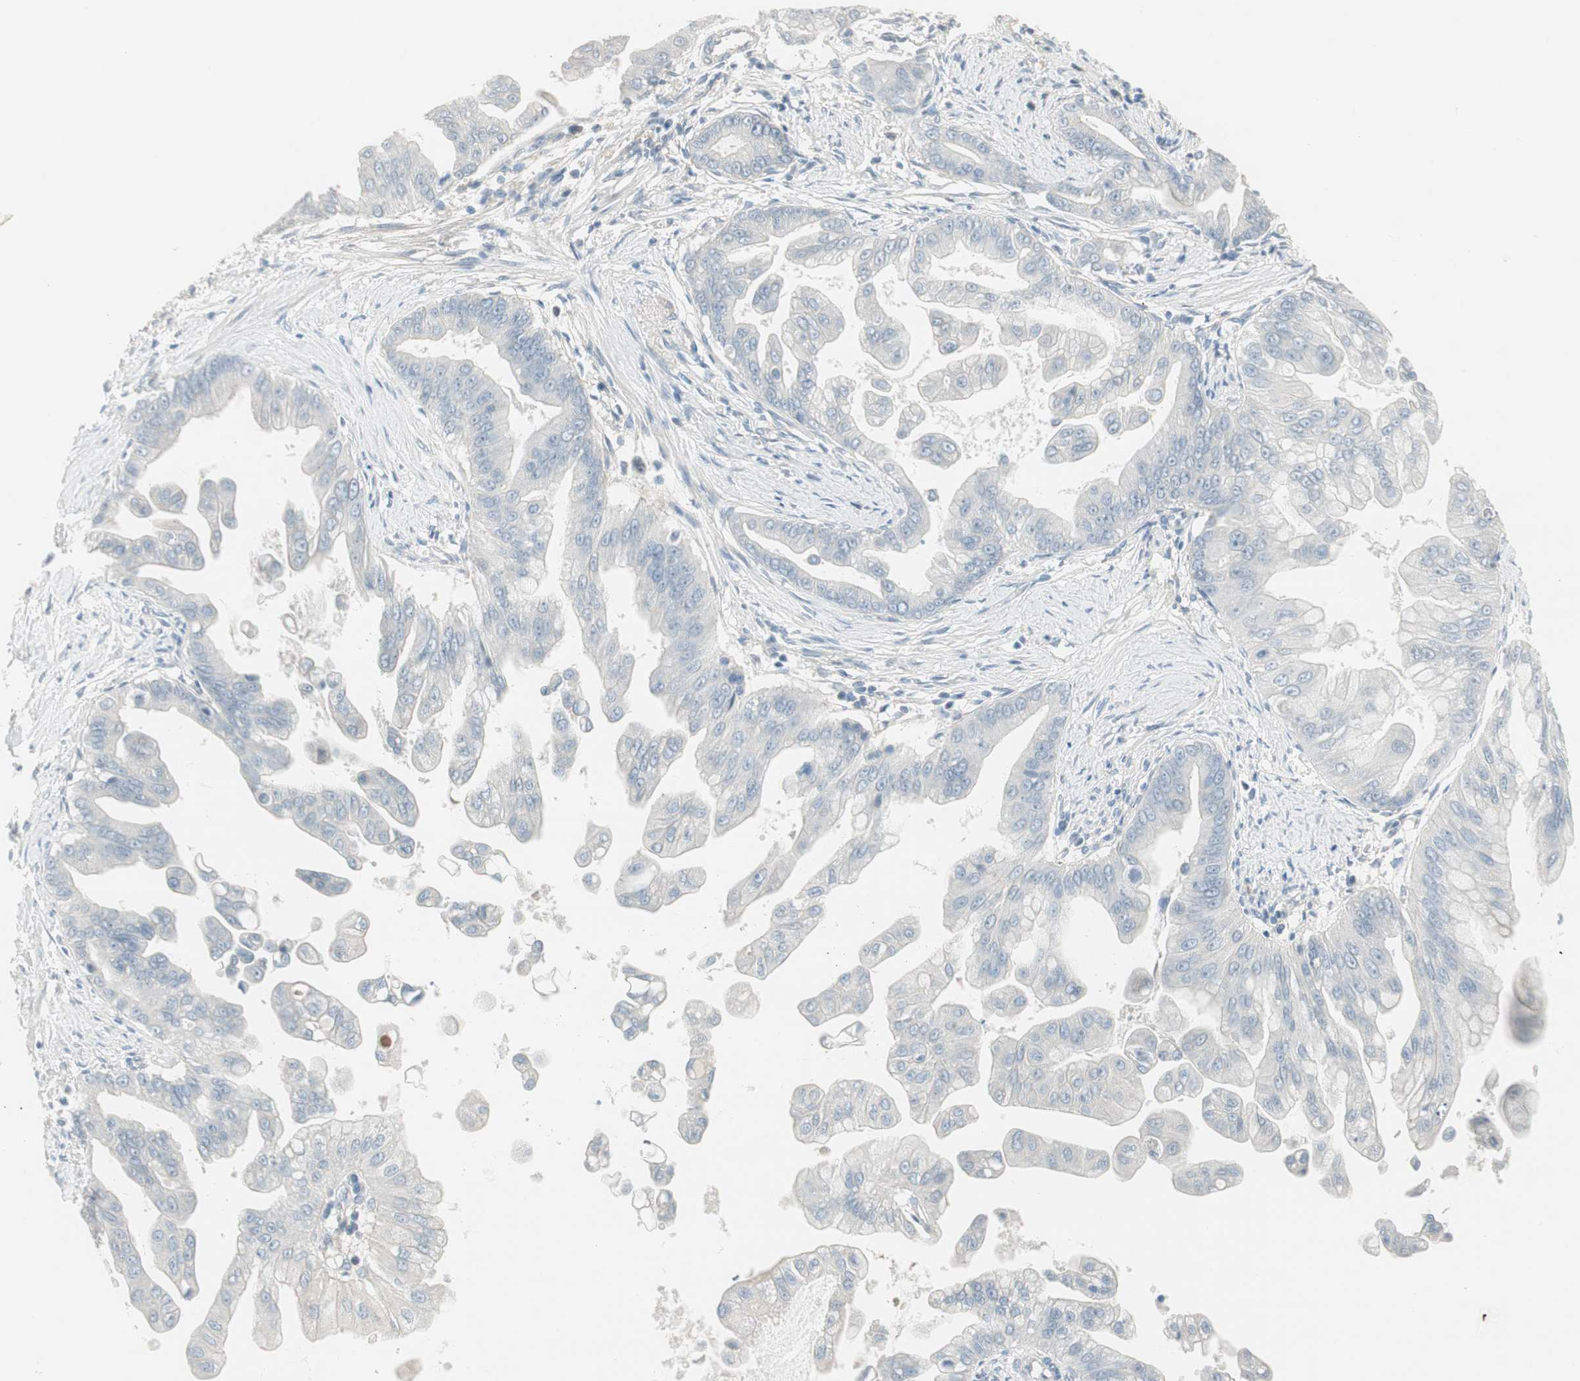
{"staining": {"intensity": "negative", "quantity": "none", "location": "none"}, "tissue": "pancreatic cancer", "cell_type": "Tumor cells", "image_type": "cancer", "snomed": [{"axis": "morphology", "description": "Adenocarcinoma, NOS"}, {"axis": "topography", "description": "Pancreas"}], "caption": "Immunohistochemical staining of pancreatic cancer (adenocarcinoma) displays no significant positivity in tumor cells.", "gene": "EVA1A", "patient": {"sex": "female", "age": 75}}